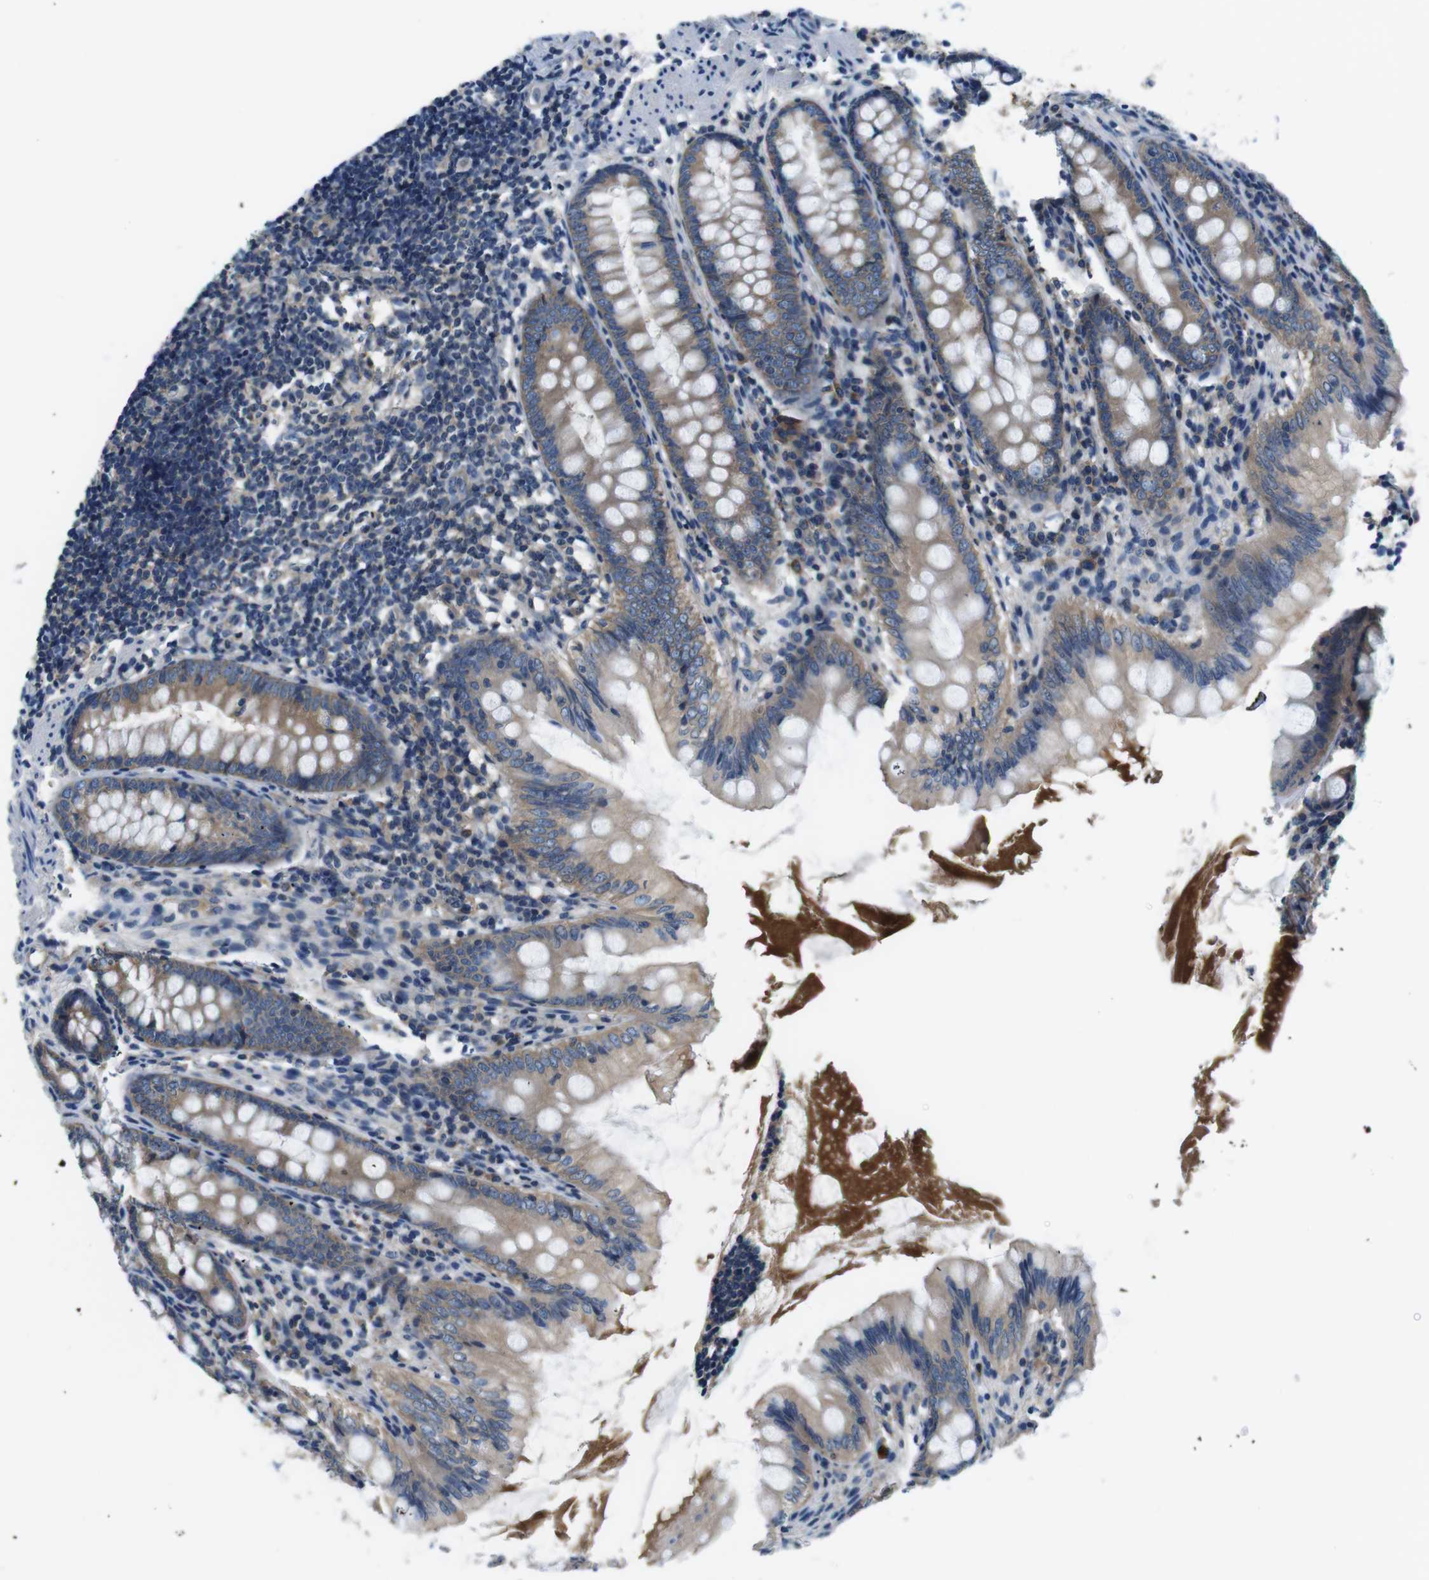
{"staining": {"intensity": "moderate", "quantity": ">75%", "location": "cytoplasmic/membranous"}, "tissue": "appendix", "cell_type": "Glandular cells", "image_type": "normal", "snomed": [{"axis": "morphology", "description": "Normal tissue, NOS"}, {"axis": "topography", "description": "Appendix"}], "caption": "Appendix stained with DAB immunohistochemistry (IHC) demonstrates medium levels of moderate cytoplasmic/membranous positivity in approximately >75% of glandular cells.", "gene": "DENND4C", "patient": {"sex": "female", "age": 77}}